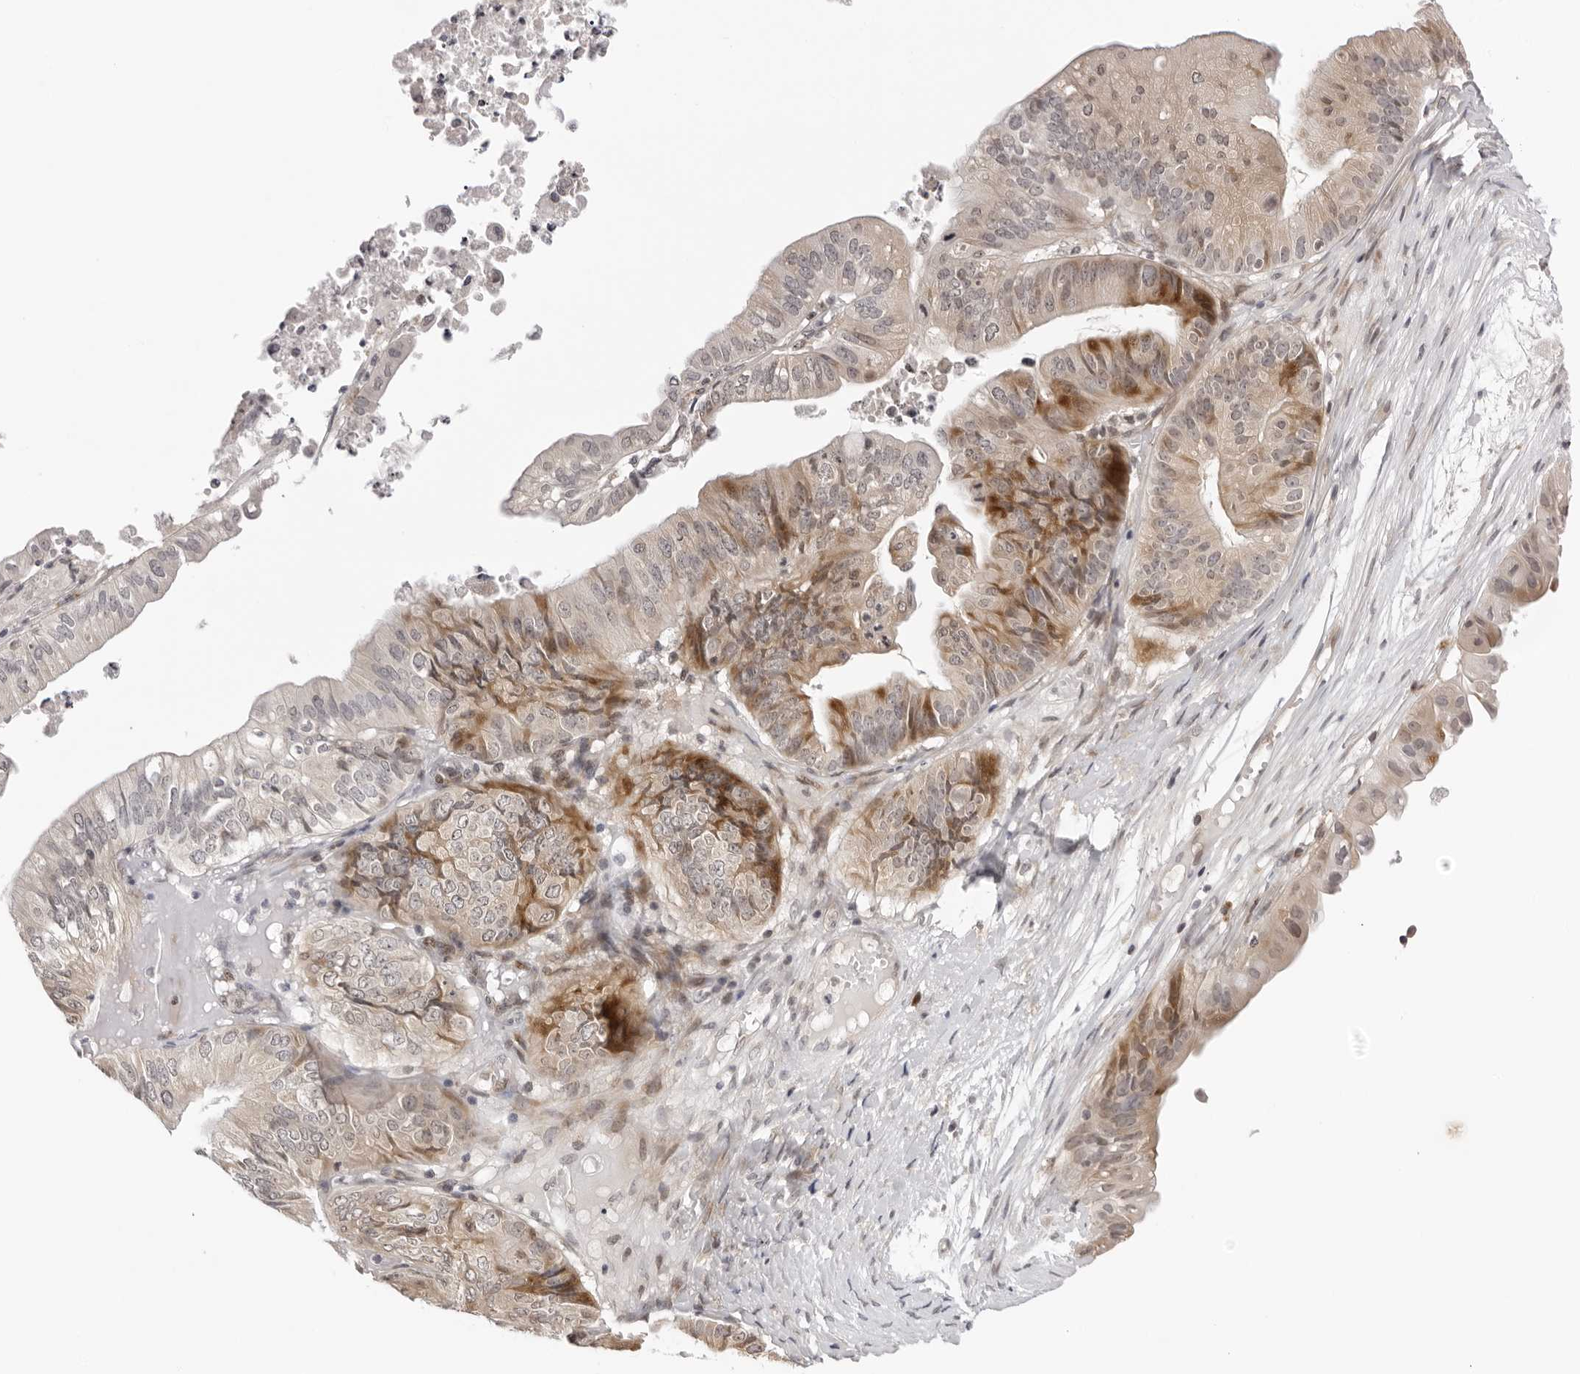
{"staining": {"intensity": "moderate", "quantity": "<25%", "location": "cytoplasmic/membranous"}, "tissue": "ovarian cancer", "cell_type": "Tumor cells", "image_type": "cancer", "snomed": [{"axis": "morphology", "description": "Cystadenocarcinoma, mucinous, NOS"}, {"axis": "topography", "description": "Ovary"}], "caption": "Immunohistochemistry staining of ovarian cancer, which exhibits low levels of moderate cytoplasmic/membranous expression in about <25% of tumor cells indicating moderate cytoplasmic/membranous protein expression. The staining was performed using DAB (brown) for protein detection and nuclei were counterstained in hematoxylin (blue).", "gene": "PRUNE1", "patient": {"sex": "female", "age": 61}}